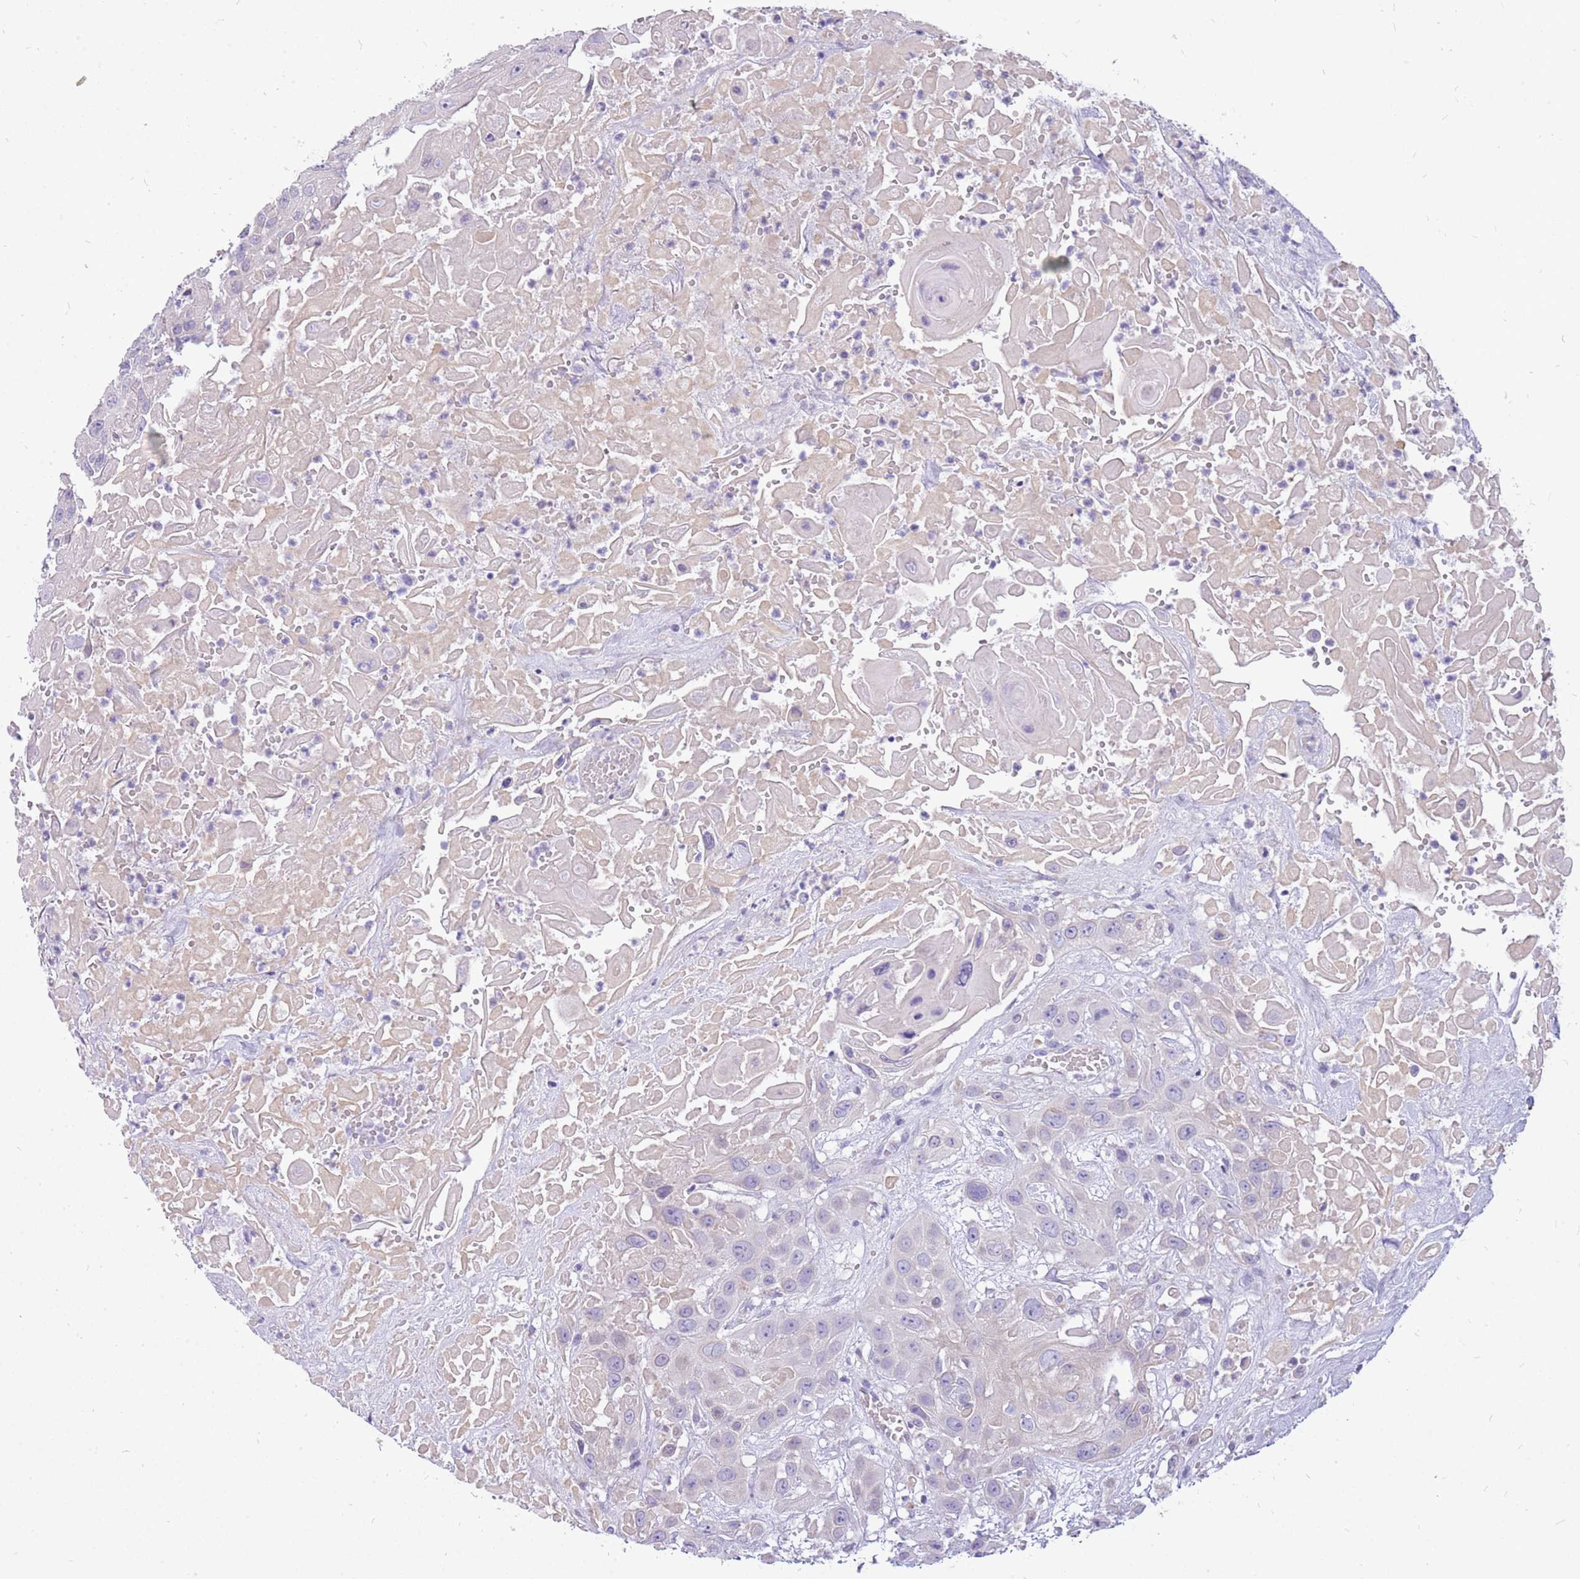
{"staining": {"intensity": "negative", "quantity": "none", "location": "none"}, "tissue": "head and neck cancer", "cell_type": "Tumor cells", "image_type": "cancer", "snomed": [{"axis": "morphology", "description": "Squamous cell carcinoma, NOS"}, {"axis": "topography", "description": "Head-Neck"}], "caption": "High power microscopy photomicrograph of an immunohistochemistry micrograph of squamous cell carcinoma (head and neck), revealing no significant positivity in tumor cells.", "gene": "PCNX1", "patient": {"sex": "male", "age": 81}}